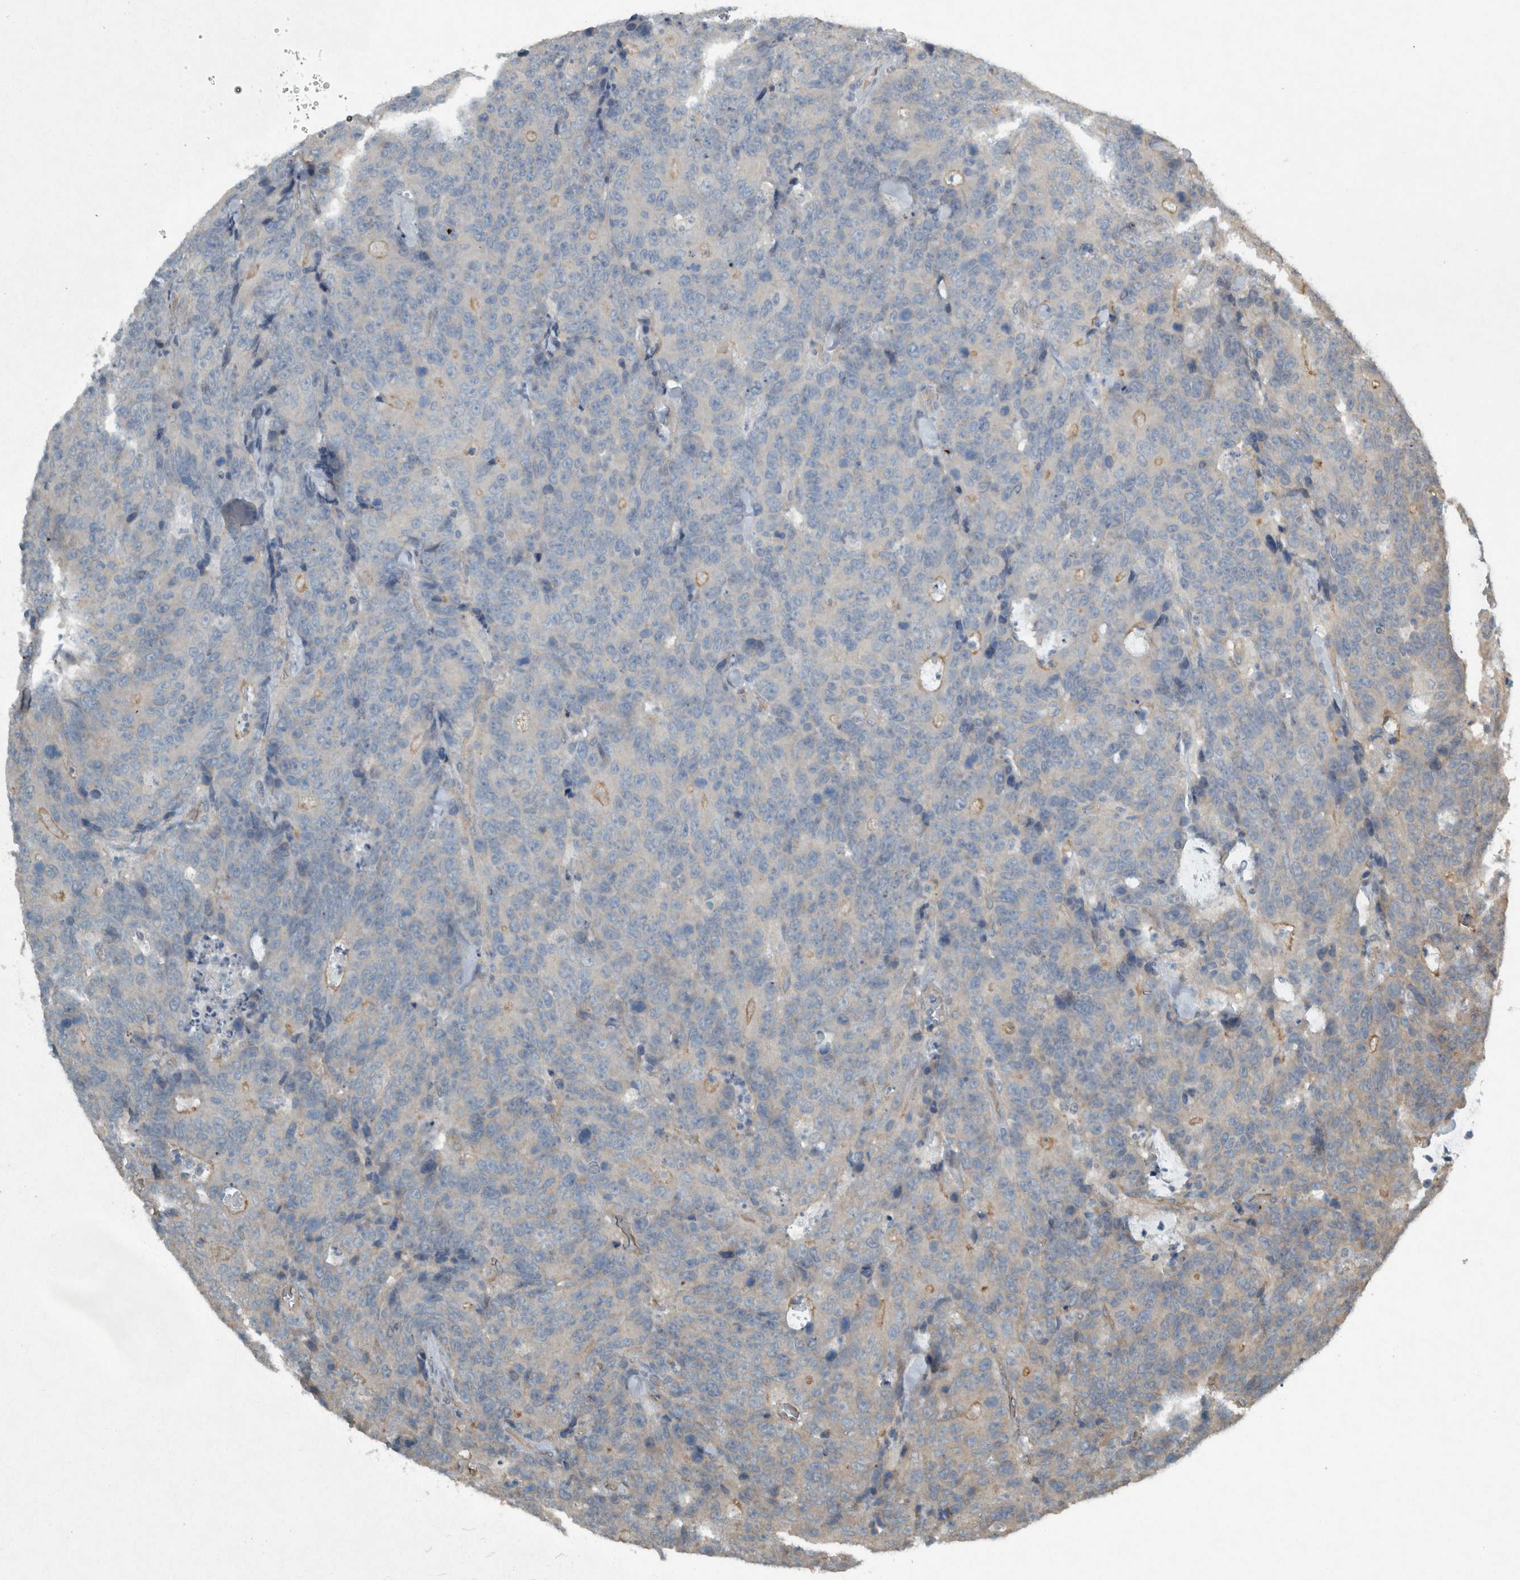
{"staining": {"intensity": "negative", "quantity": "none", "location": "none"}, "tissue": "colorectal cancer", "cell_type": "Tumor cells", "image_type": "cancer", "snomed": [{"axis": "morphology", "description": "Adenocarcinoma, NOS"}, {"axis": "topography", "description": "Colon"}], "caption": "A micrograph of colorectal adenocarcinoma stained for a protein demonstrates no brown staining in tumor cells.", "gene": "ARHGEF12", "patient": {"sex": "female", "age": 86}}